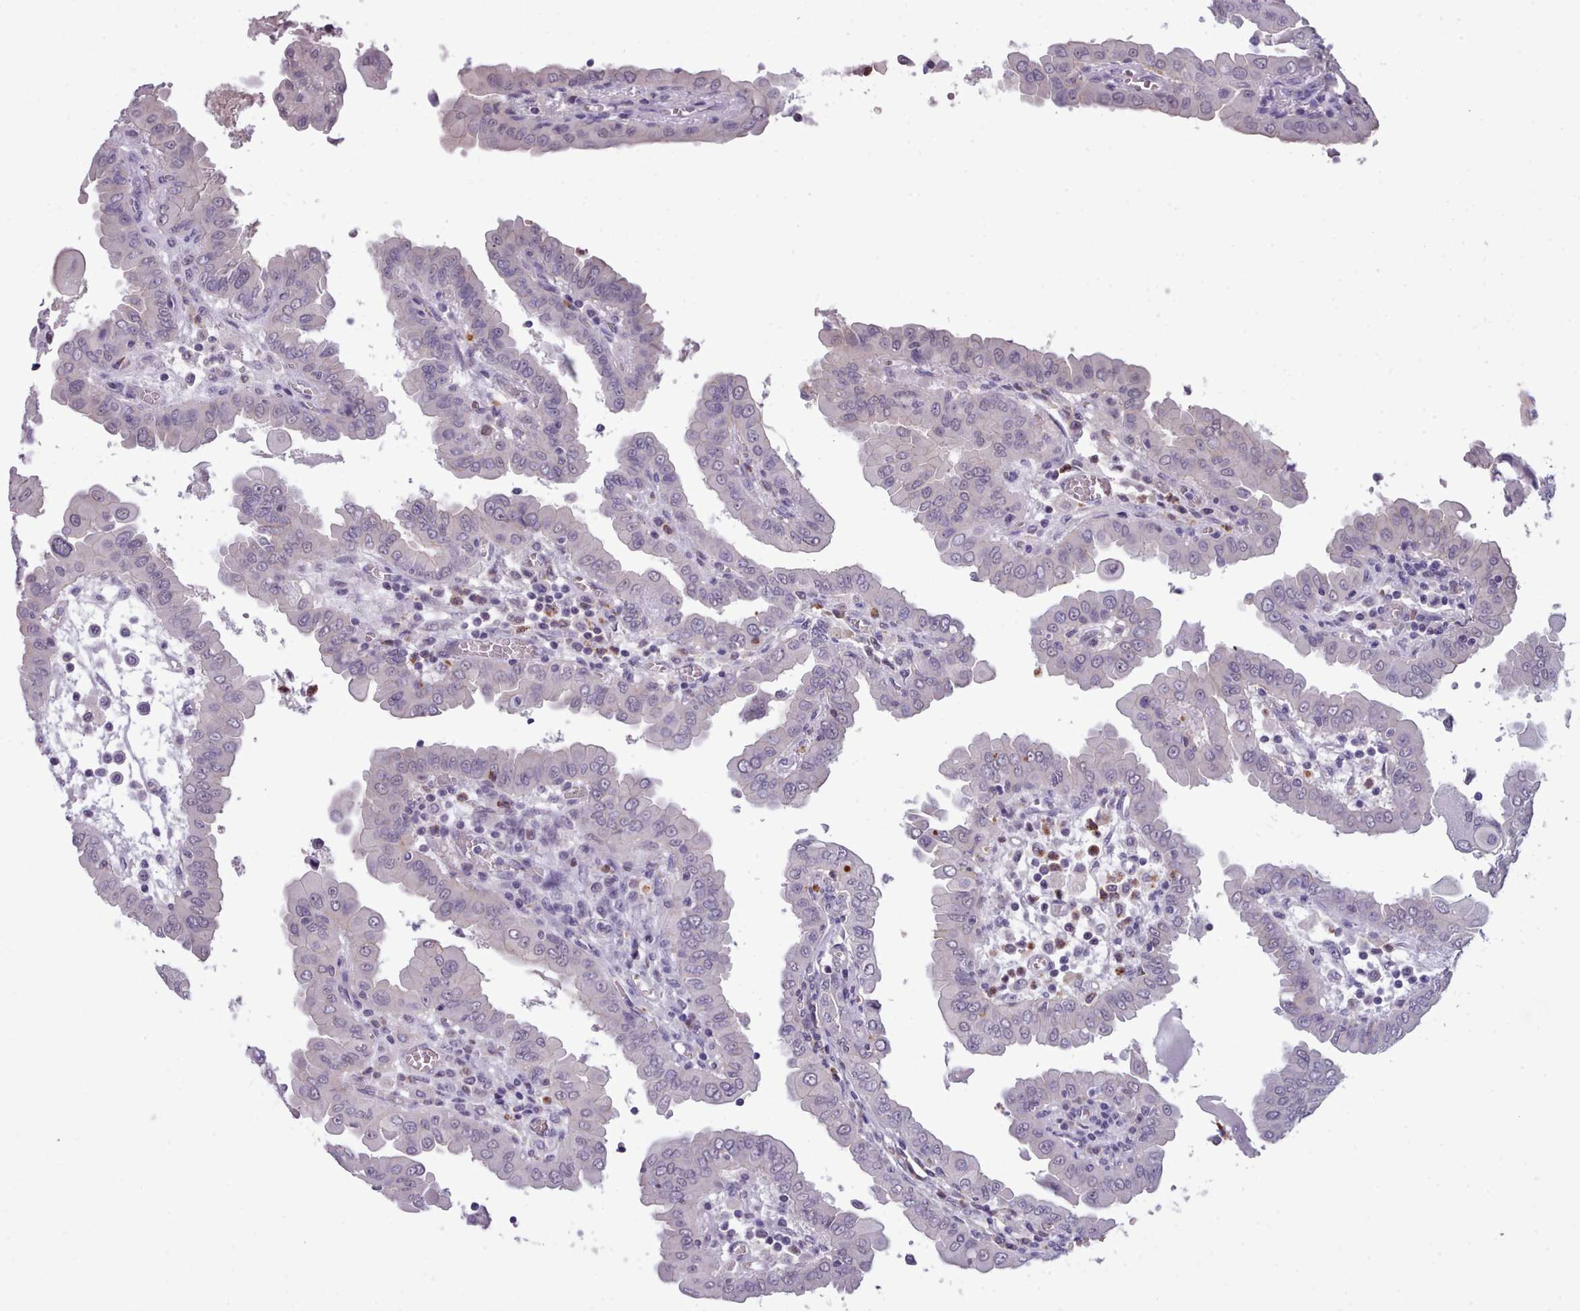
{"staining": {"intensity": "negative", "quantity": "none", "location": "none"}, "tissue": "thyroid cancer", "cell_type": "Tumor cells", "image_type": "cancer", "snomed": [{"axis": "morphology", "description": "Papillary adenocarcinoma, NOS"}, {"axis": "topography", "description": "Thyroid gland"}], "caption": "Immunohistochemistry (IHC) image of neoplastic tissue: human papillary adenocarcinoma (thyroid) stained with DAB demonstrates no significant protein positivity in tumor cells.", "gene": "KCTD16", "patient": {"sex": "male", "age": 33}}